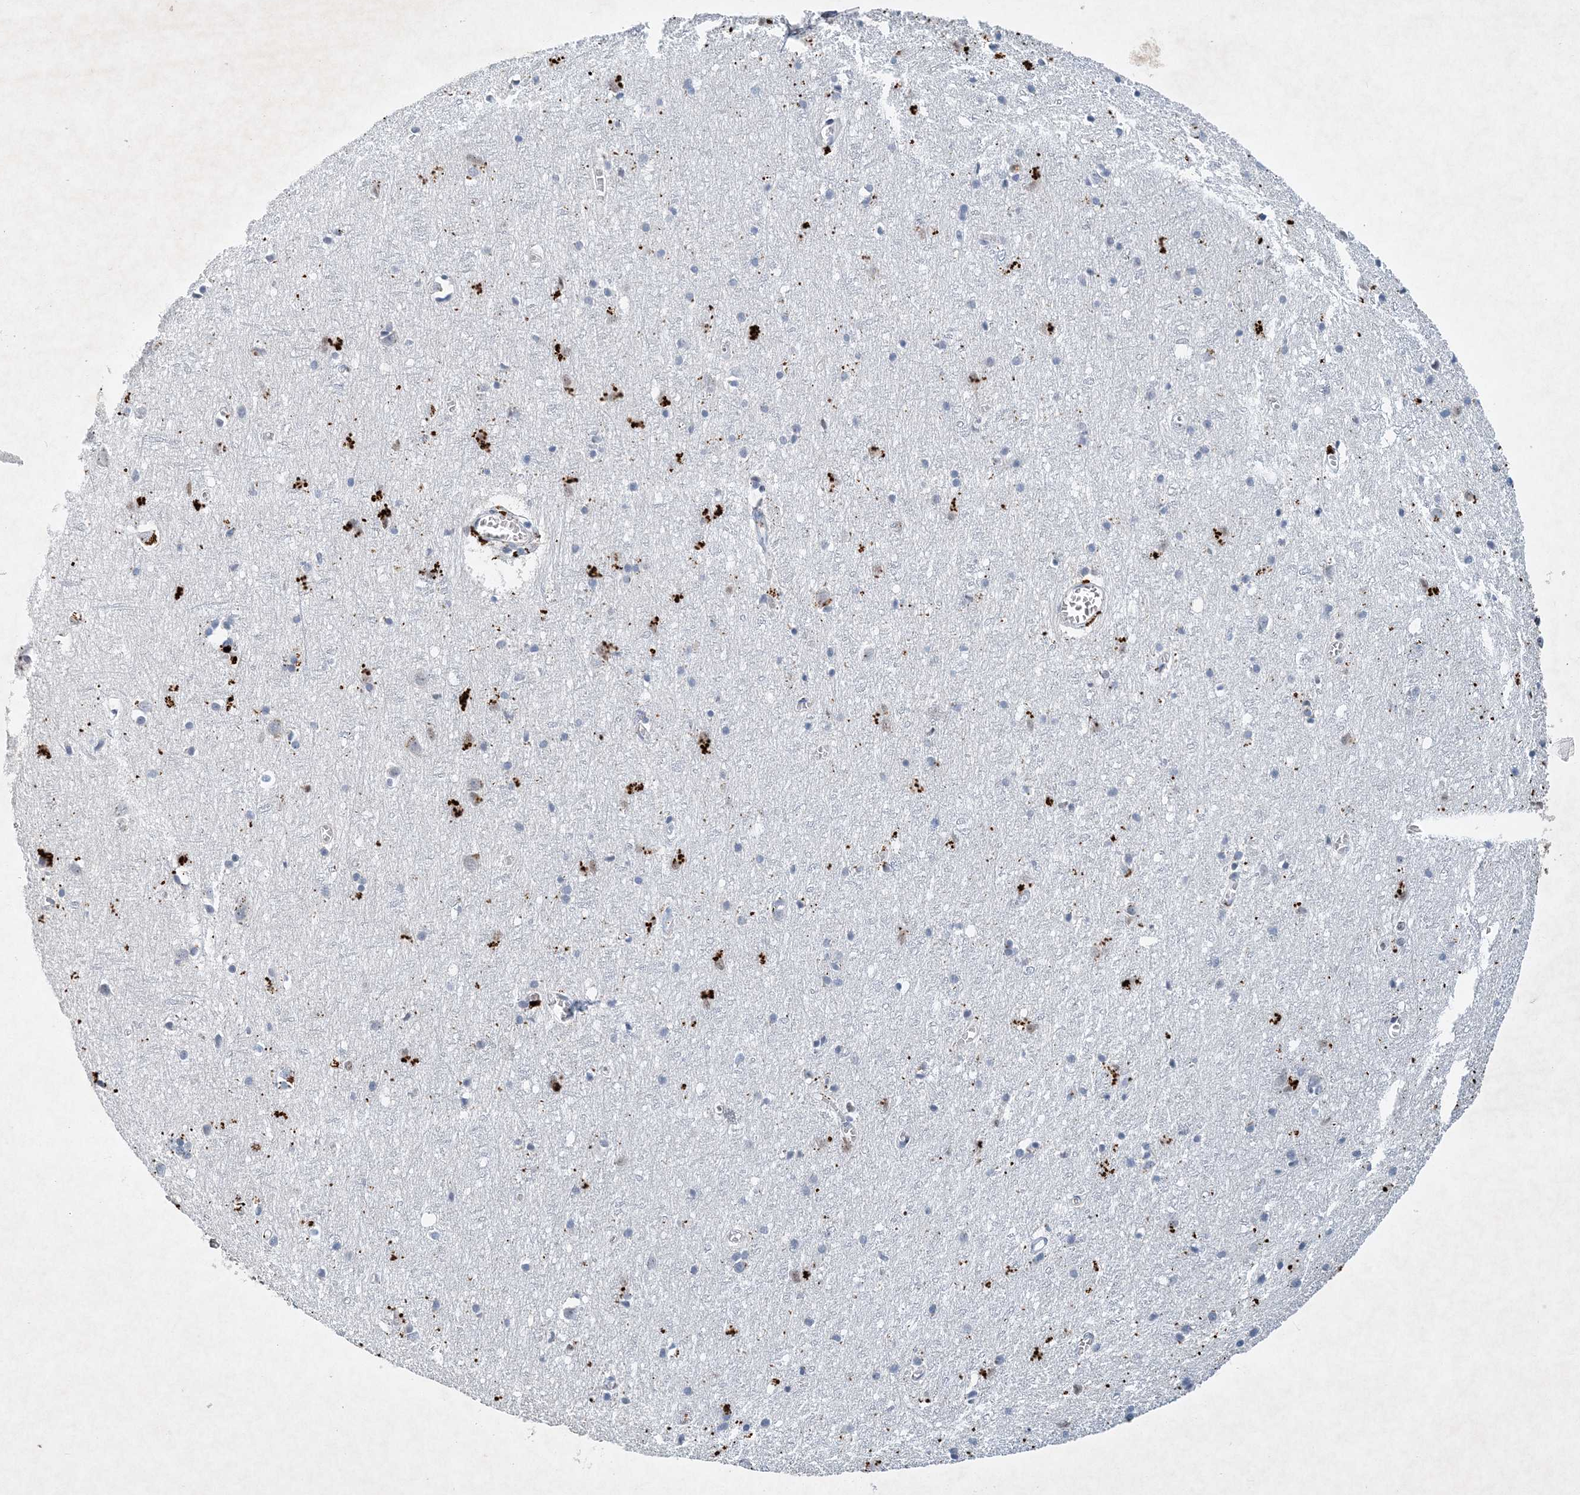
{"staining": {"intensity": "negative", "quantity": "none", "location": "none"}, "tissue": "cerebral cortex", "cell_type": "Endothelial cells", "image_type": "normal", "snomed": [{"axis": "morphology", "description": "Normal tissue, NOS"}, {"axis": "topography", "description": "Cerebral cortex"}], "caption": "Immunohistochemistry histopathology image of normal human cerebral cortex stained for a protein (brown), which reveals no expression in endothelial cells.", "gene": "KPNA4", "patient": {"sex": "female", "age": 64}}